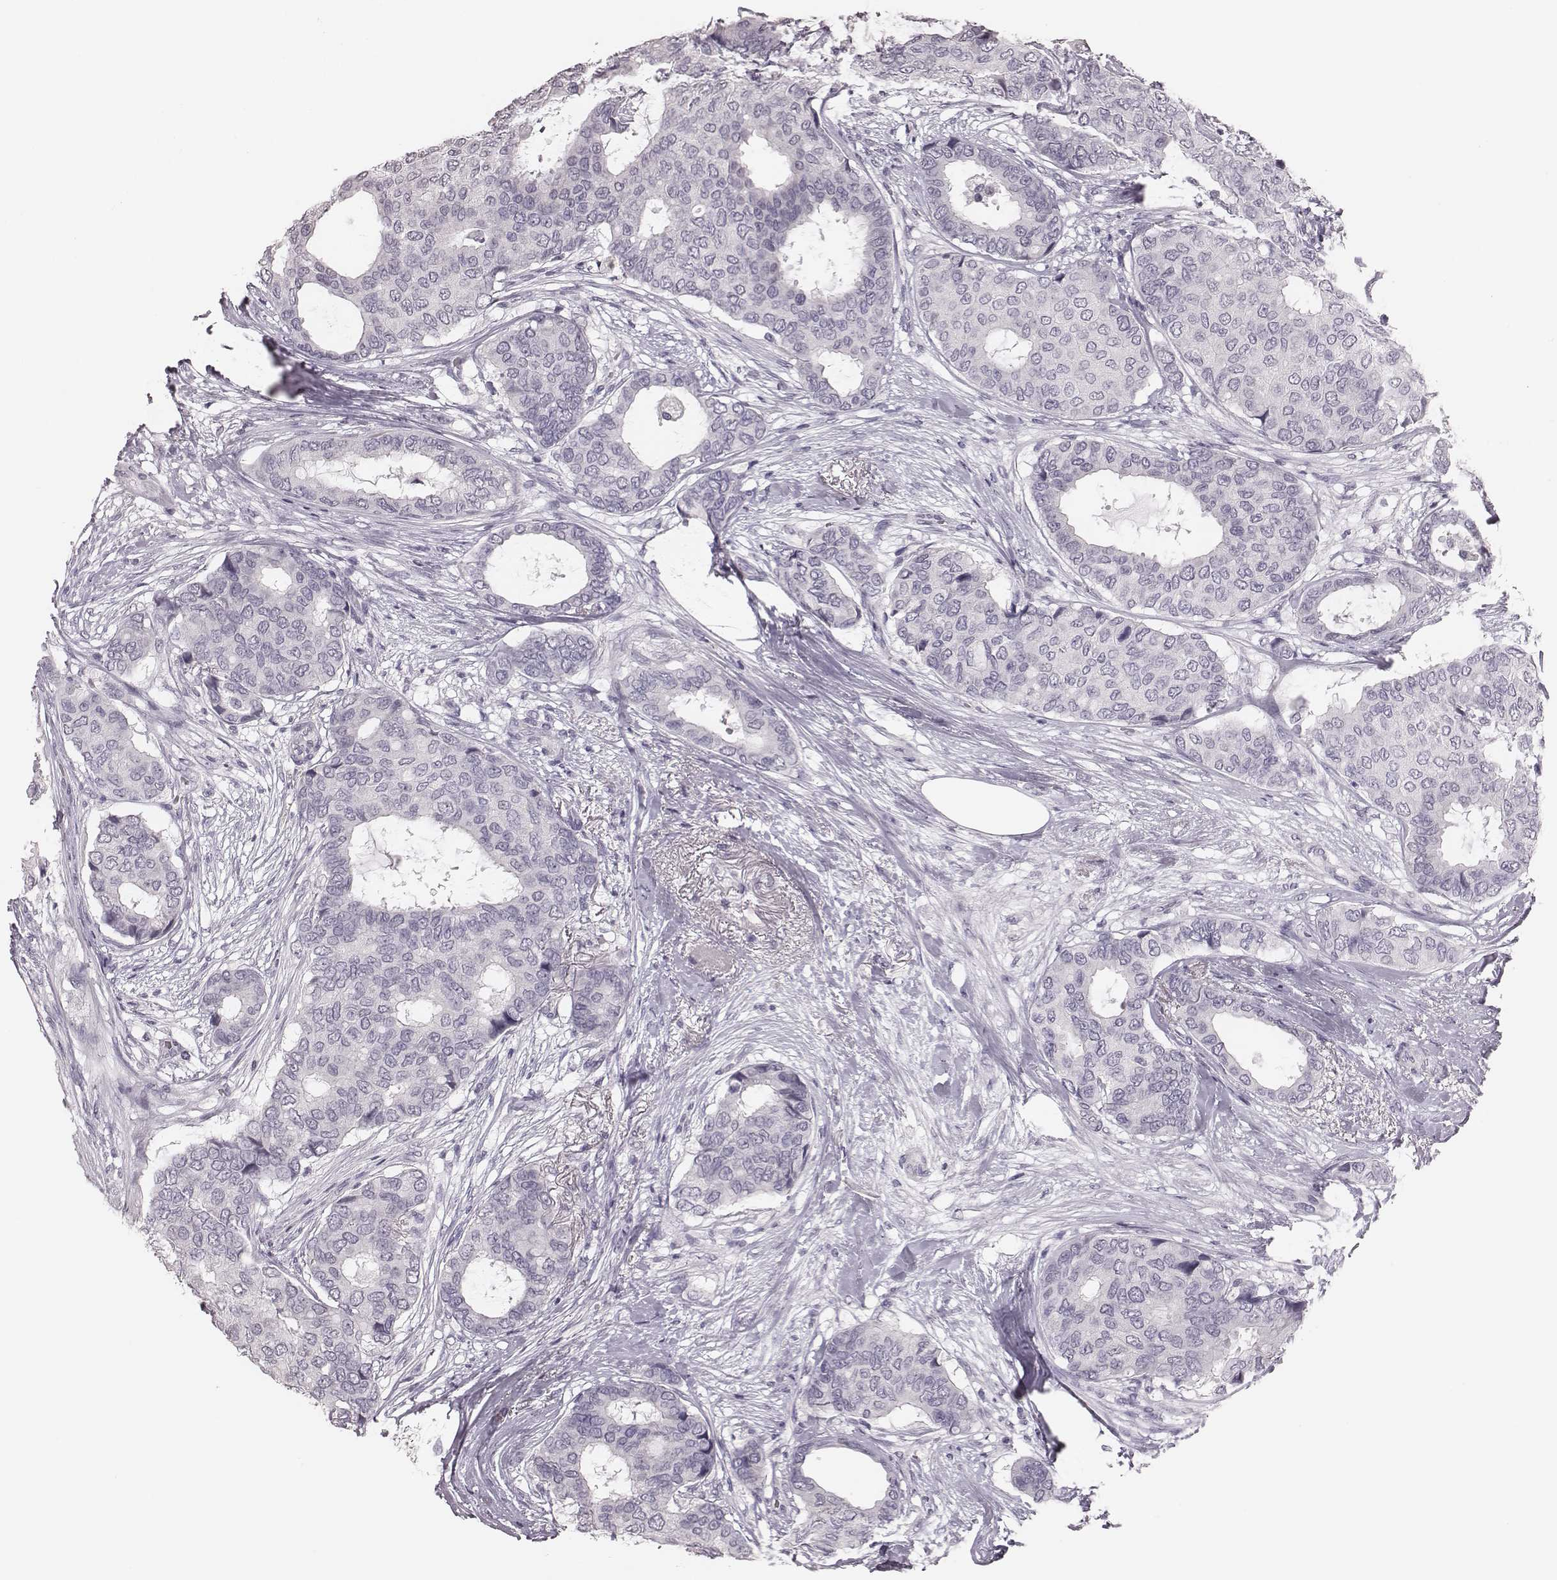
{"staining": {"intensity": "negative", "quantity": "none", "location": "none"}, "tissue": "breast cancer", "cell_type": "Tumor cells", "image_type": "cancer", "snomed": [{"axis": "morphology", "description": "Duct carcinoma"}, {"axis": "topography", "description": "Breast"}], "caption": "This micrograph is of infiltrating ductal carcinoma (breast) stained with immunohistochemistry to label a protein in brown with the nuclei are counter-stained blue. There is no staining in tumor cells. The staining was performed using DAB to visualize the protein expression in brown, while the nuclei were stained in blue with hematoxylin (Magnification: 20x).", "gene": "CSHL1", "patient": {"sex": "female", "age": 75}}